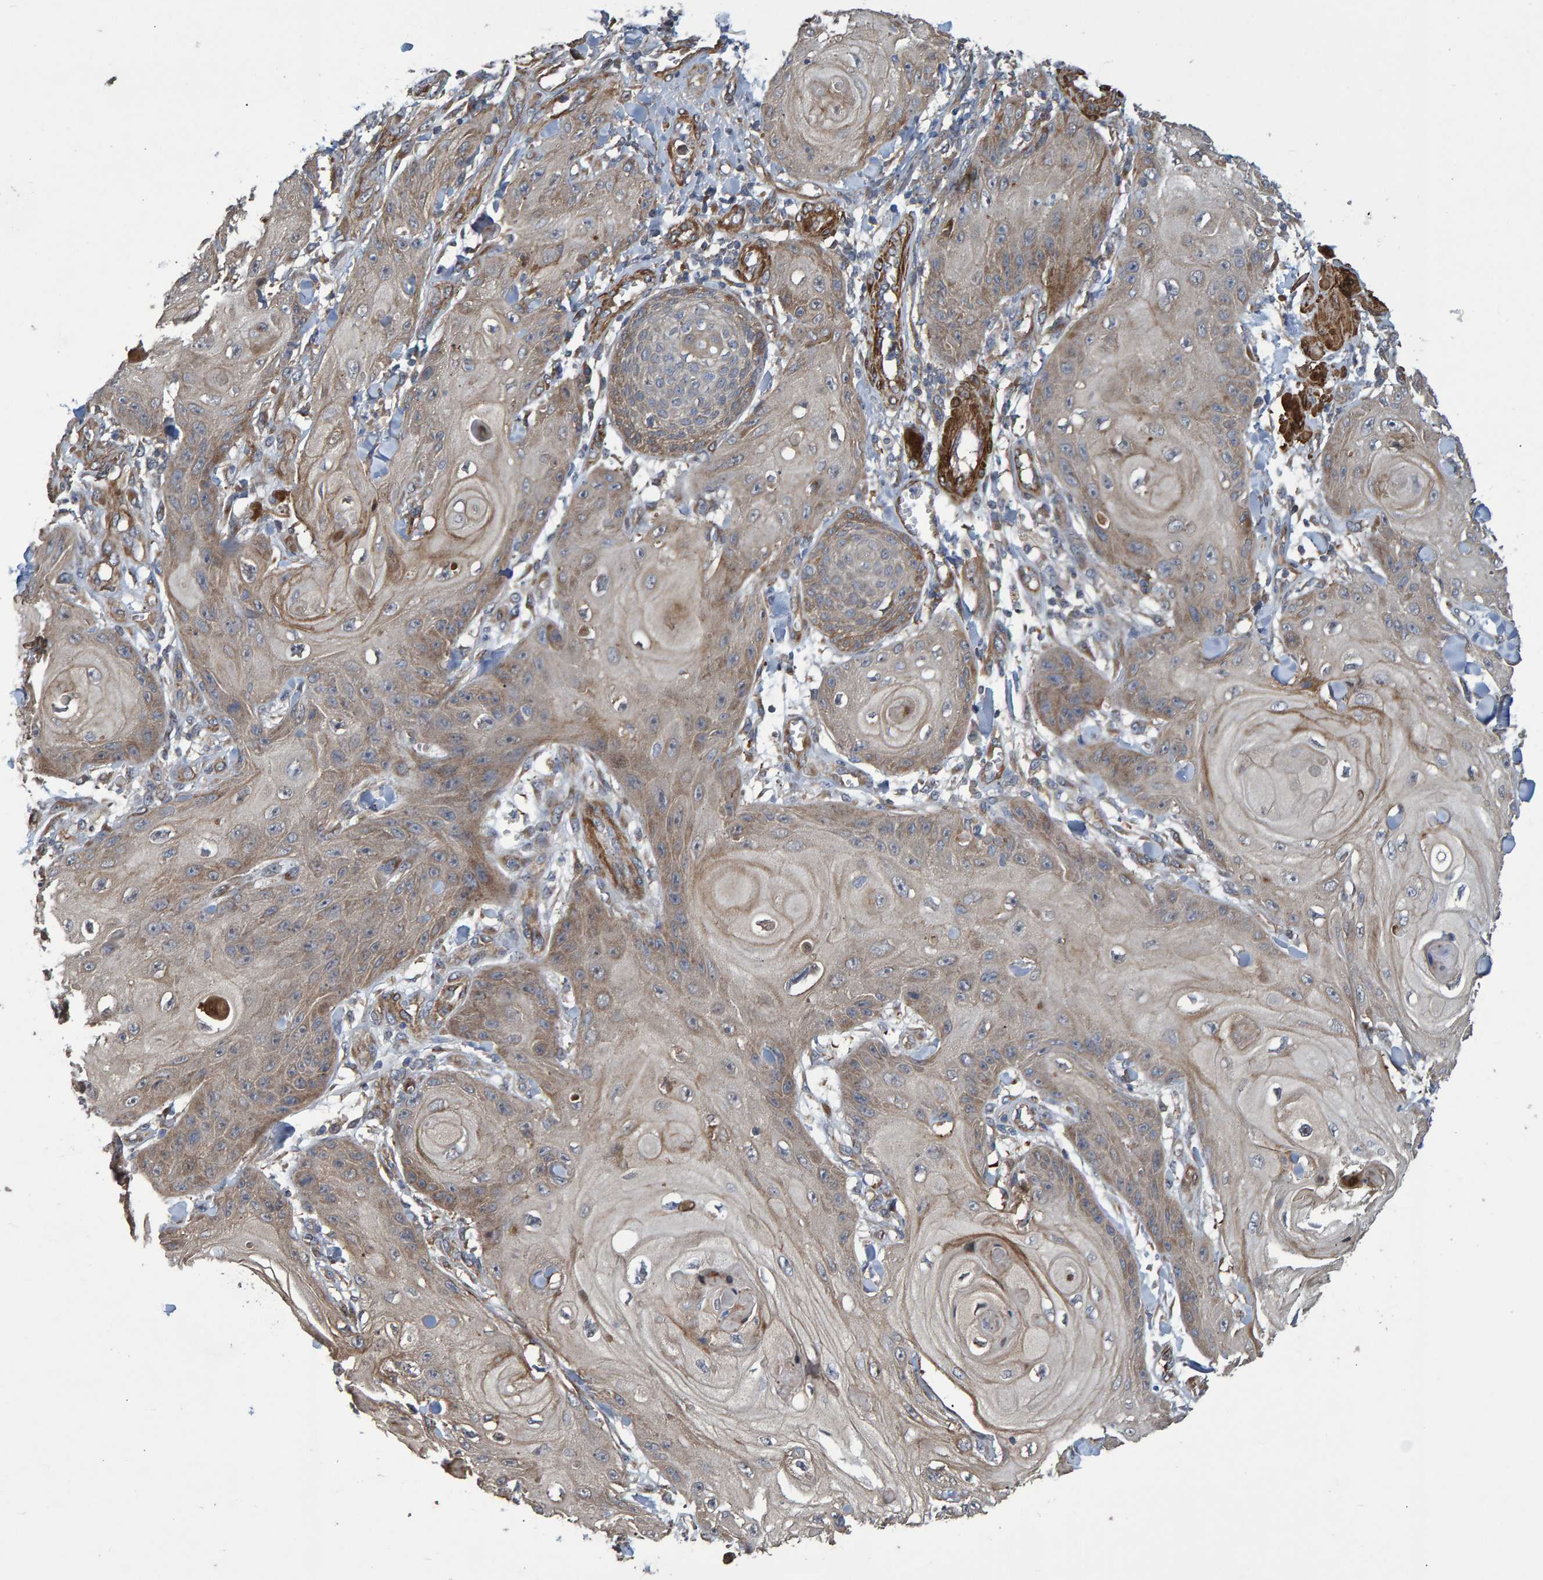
{"staining": {"intensity": "weak", "quantity": ">75%", "location": "cytoplasmic/membranous"}, "tissue": "skin cancer", "cell_type": "Tumor cells", "image_type": "cancer", "snomed": [{"axis": "morphology", "description": "Squamous cell carcinoma, NOS"}, {"axis": "topography", "description": "Skin"}], "caption": "Skin cancer stained for a protein (brown) reveals weak cytoplasmic/membranous positive expression in about >75% of tumor cells.", "gene": "SLIT2", "patient": {"sex": "male", "age": 74}}